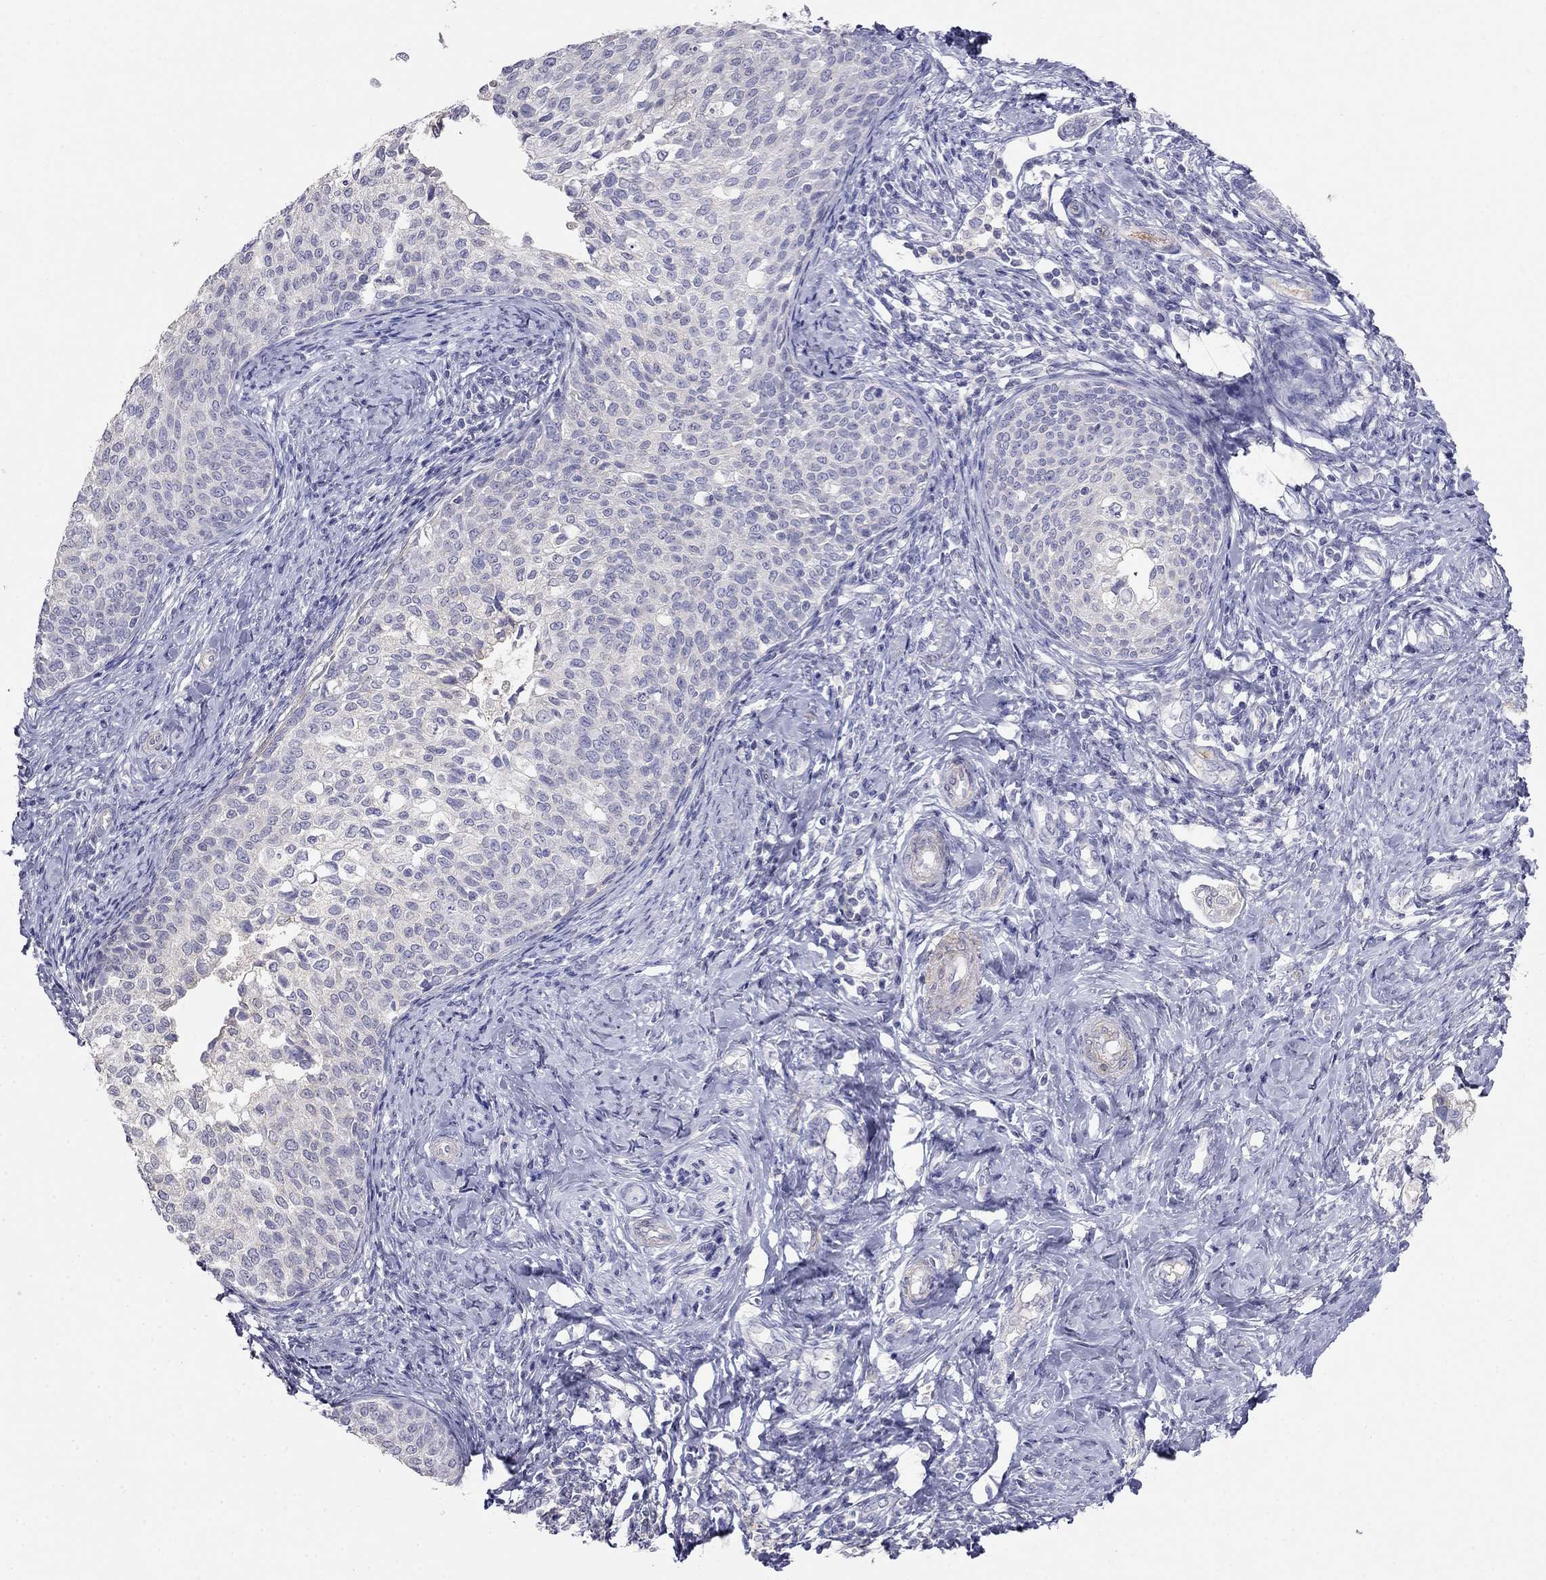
{"staining": {"intensity": "negative", "quantity": "none", "location": "none"}, "tissue": "cervical cancer", "cell_type": "Tumor cells", "image_type": "cancer", "snomed": [{"axis": "morphology", "description": "Squamous cell carcinoma, NOS"}, {"axis": "topography", "description": "Cervix"}], "caption": "This is a image of IHC staining of cervical cancer (squamous cell carcinoma), which shows no expression in tumor cells.", "gene": "LY6H", "patient": {"sex": "female", "age": 51}}